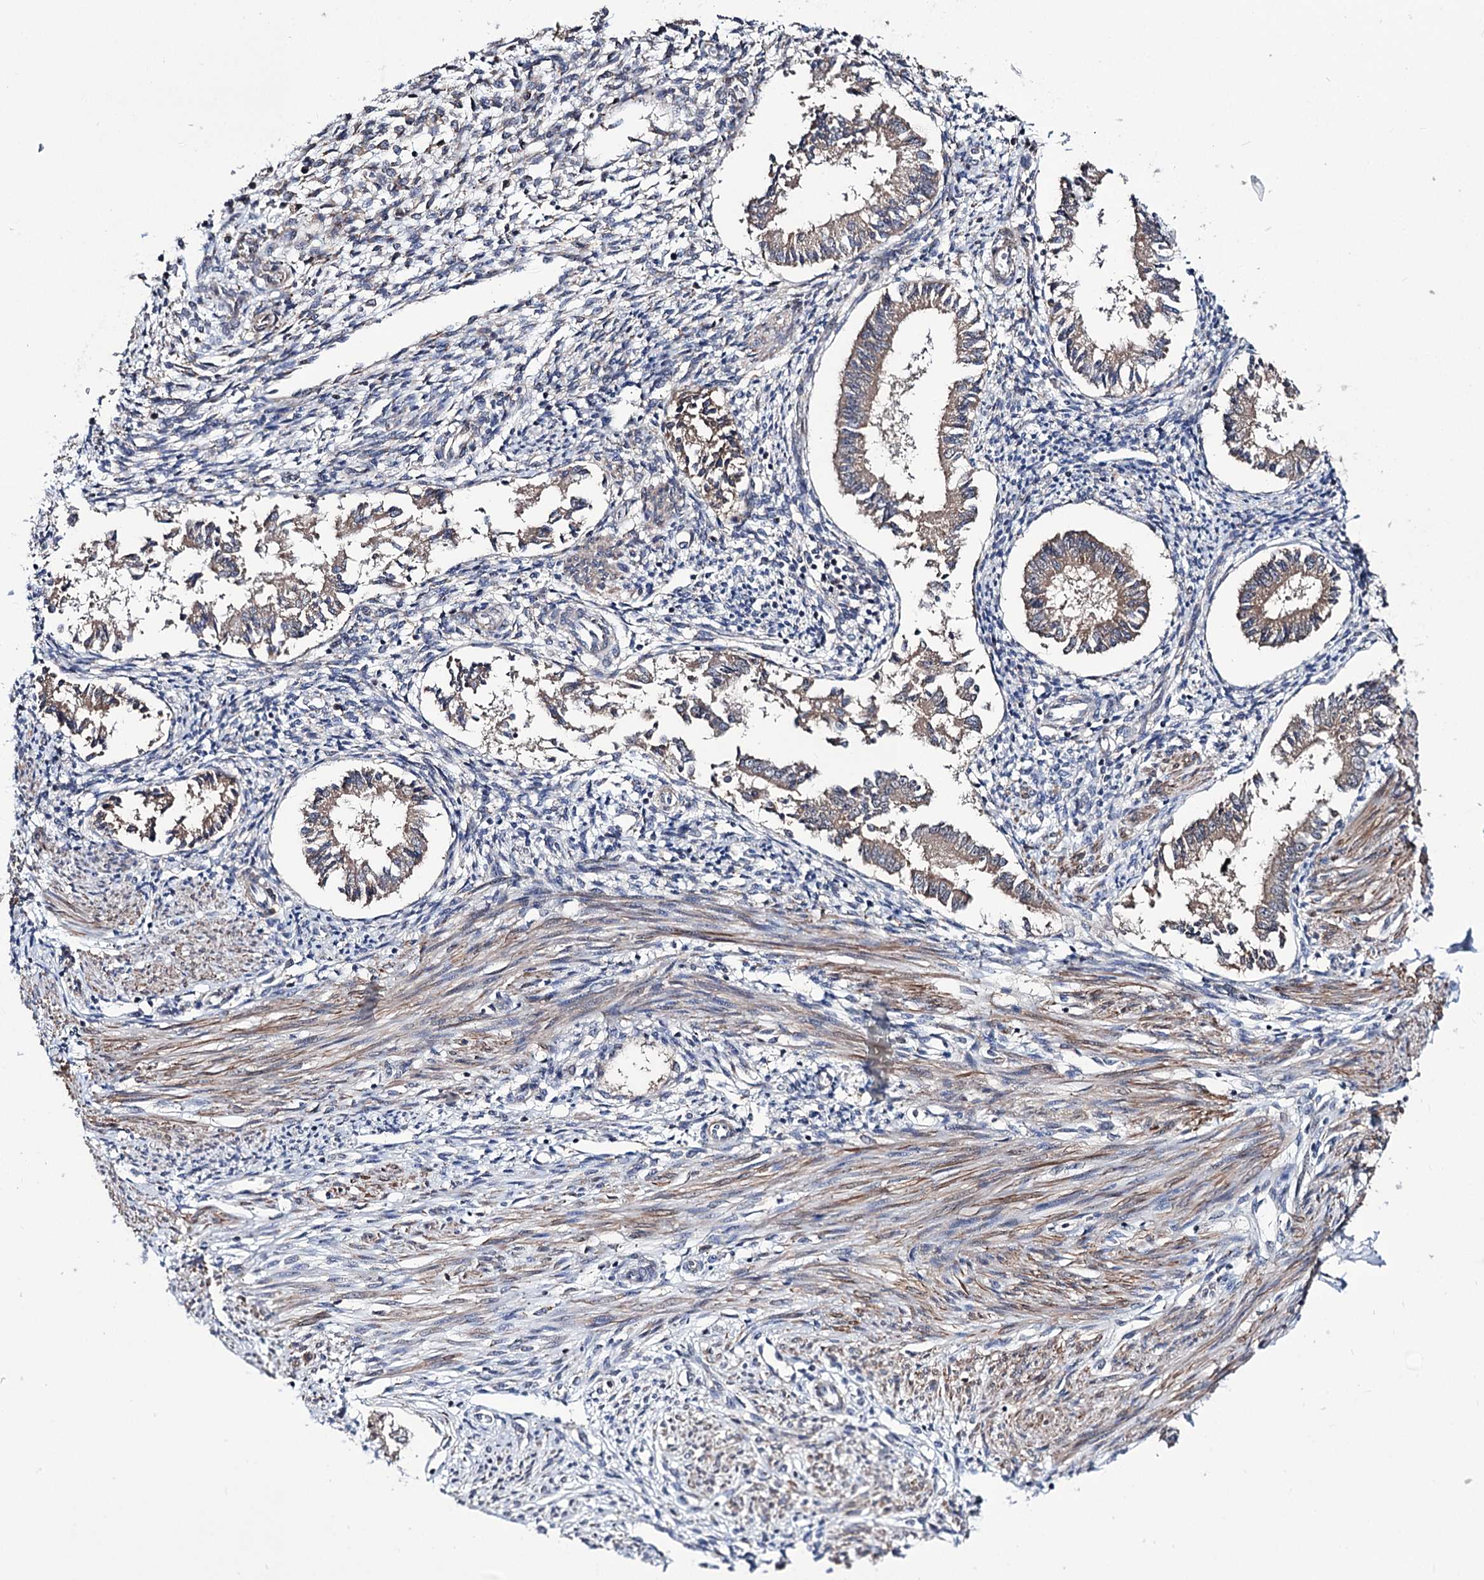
{"staining": {"intensity": "negative", "quantity": "none", "location": "none"}, "tissue": "endometrium", "cell_type": "Cells in endometrial stroma", "image_type": "normal", "snomed": [{"axis": "morphology", "description": "Normal tissue, NOS"}, {"axis": "topography", "description": "Uterus"}, {"axis": "topography", "description": "Endometrium"}], "caption": "High power microscopy photomicrograph of an IHC photomicrograph of unremarkable endometrium, revealing no significant positivity in cells in endometrial stroma.", "gene": "PPRC1", "patient": {"sex": "female", "age": 48}}